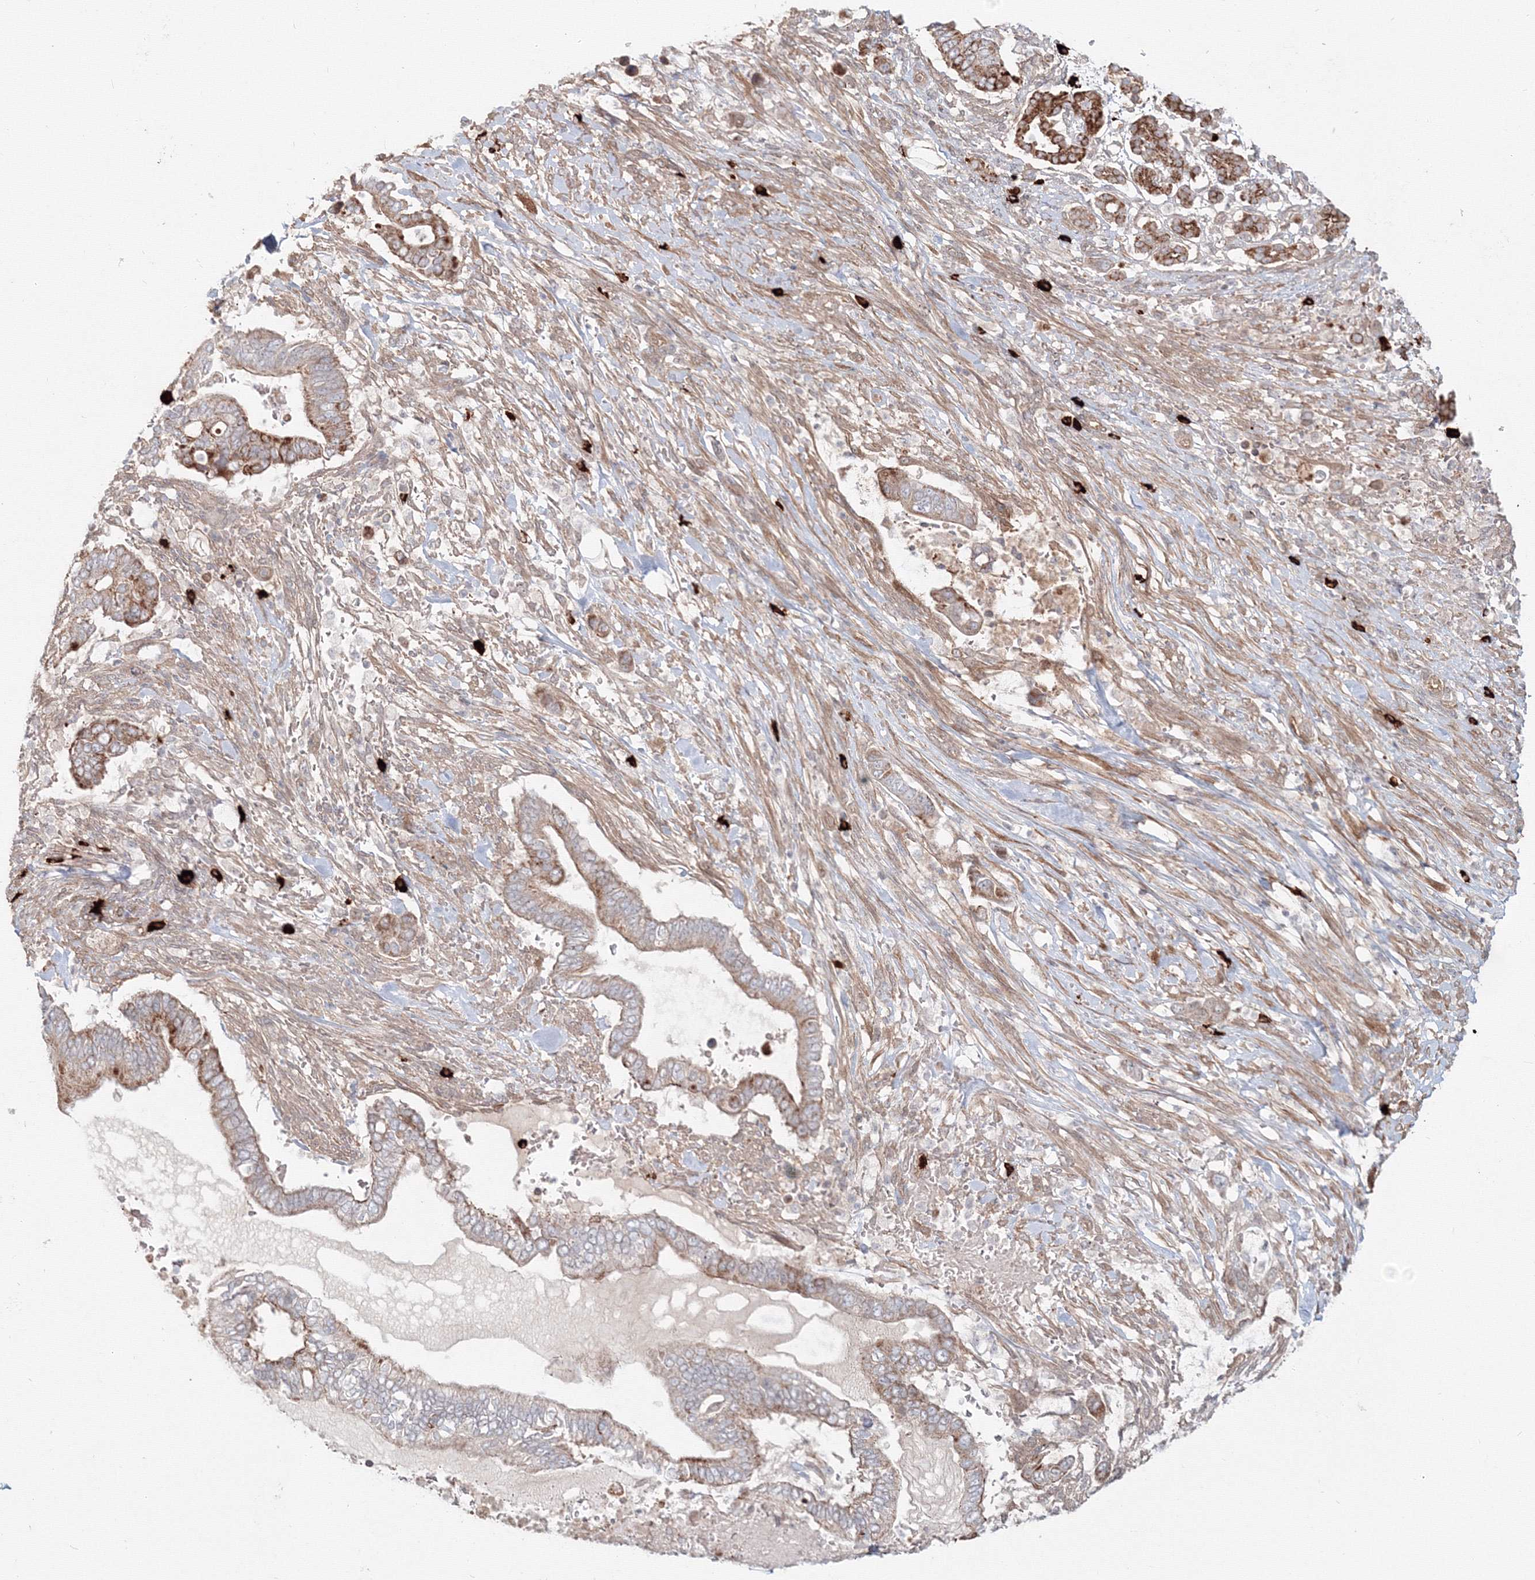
{"staining": {"intensity": "moderate", "quantity": "25%-75%", "location": "cytoplasmic/membranous"}, "tissue": "pancreatic cancer", "cell_type": "Tumor cells", "image_type": "cancer", "snomed": [{"axis": "morphology", "description": "Adenocarcinoma, NOS"}, {"axis": "topography", "description": "Pancreas"}], "caption": "Immunohistochemical staining of pancreatic cancer (adenocarcinoma) reveals medium levels of moderate cytoplasmic/membranous protein expression in approximately 25%-75% of tumor cells.", "gene": "SH3PXD2A", "patient": {"sex": "male", "age": 68}}